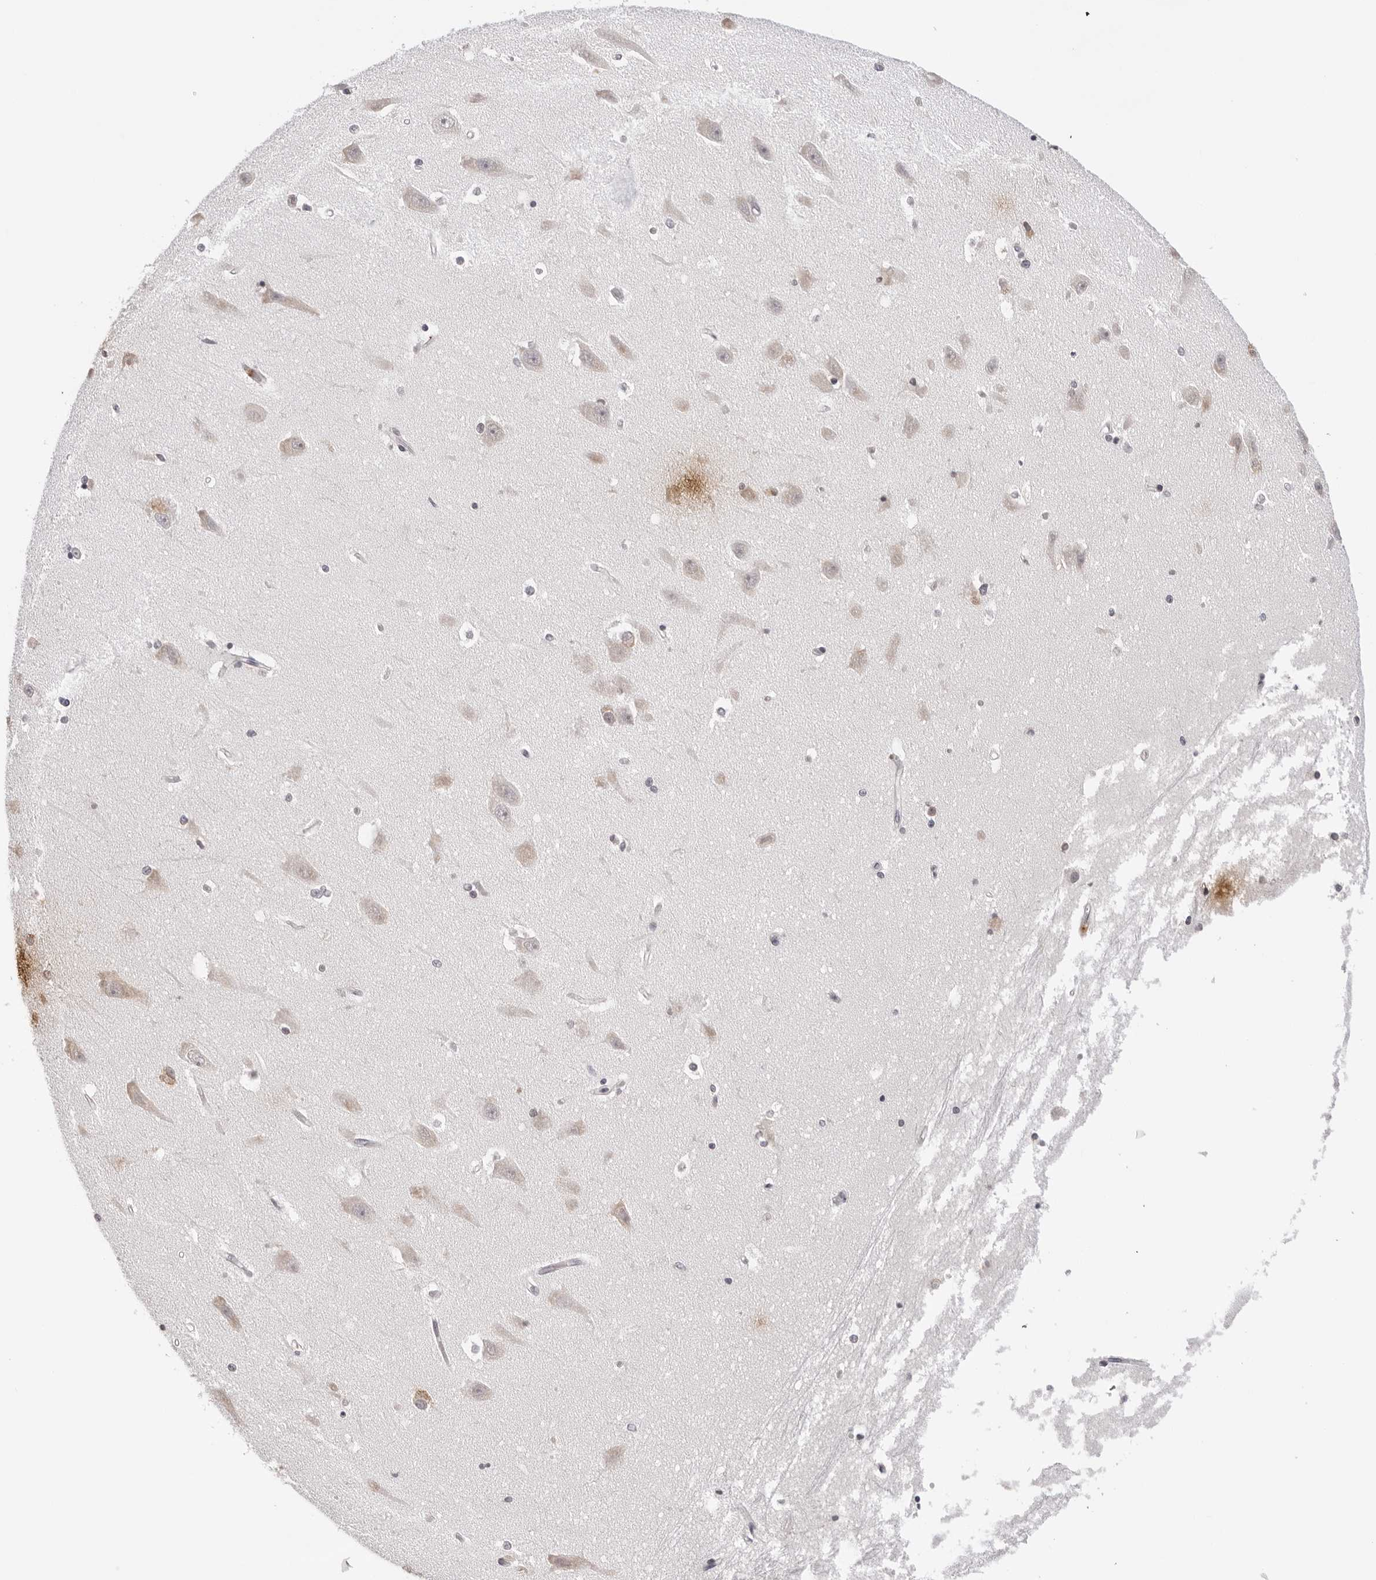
{"staining": {"intensity": "negative", "quantity": "none", "location": "none"}, "tissue": "hippocampus", "cell_type": "Glial cells", "image_type": "normal", "snomed": [{"axis": "morphology", "description": "Normal tissue, NOS"}, {"axis": "topography", "description": "Hippocampus"}], "caption": "This is an immunohistochemistry image of benign hippocampus. There is no positivity in glial cells.", "gene": "IL17RA", "patient": {"sex": "male", "age": 45}}